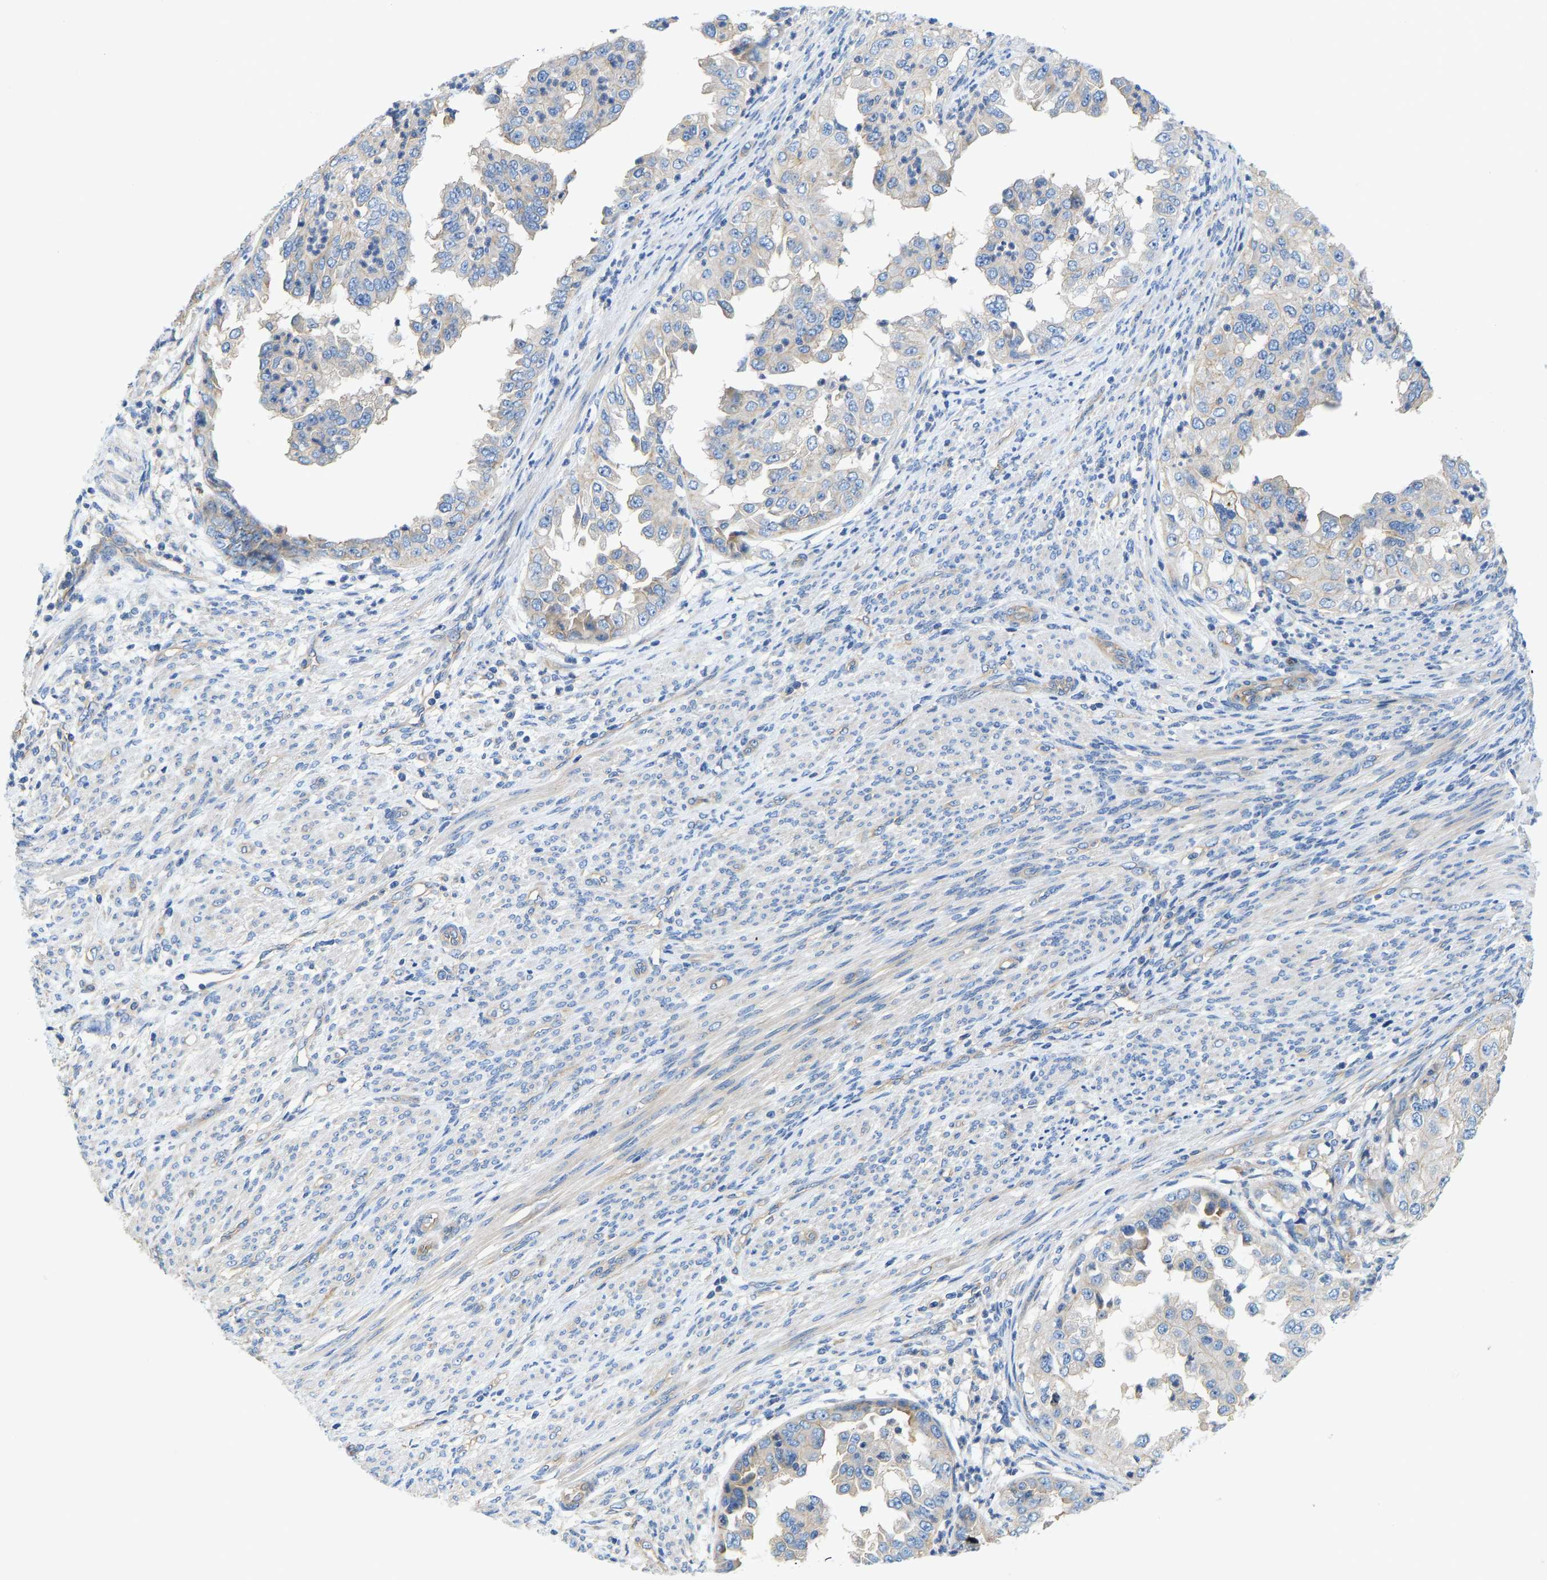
{"staining": {"intensity": "negative", "quantity": "none", "location": "none"}, "tissue": "endometrial cancer", "cell_type": "Tumor cells", "image_type": "cancer", "snomed": [{"axis": "morphology", "description": "Adenocarcinoma, NOS"}, {"axis": "topography", "description": "Endometrium"}], "caption": "This is an immunohistochemistry photomicrograph of human endometrial cancer. There is no expression in tumor cells.", "gene": "CHAD", "patient": {"sex": "female", "age": 85}}